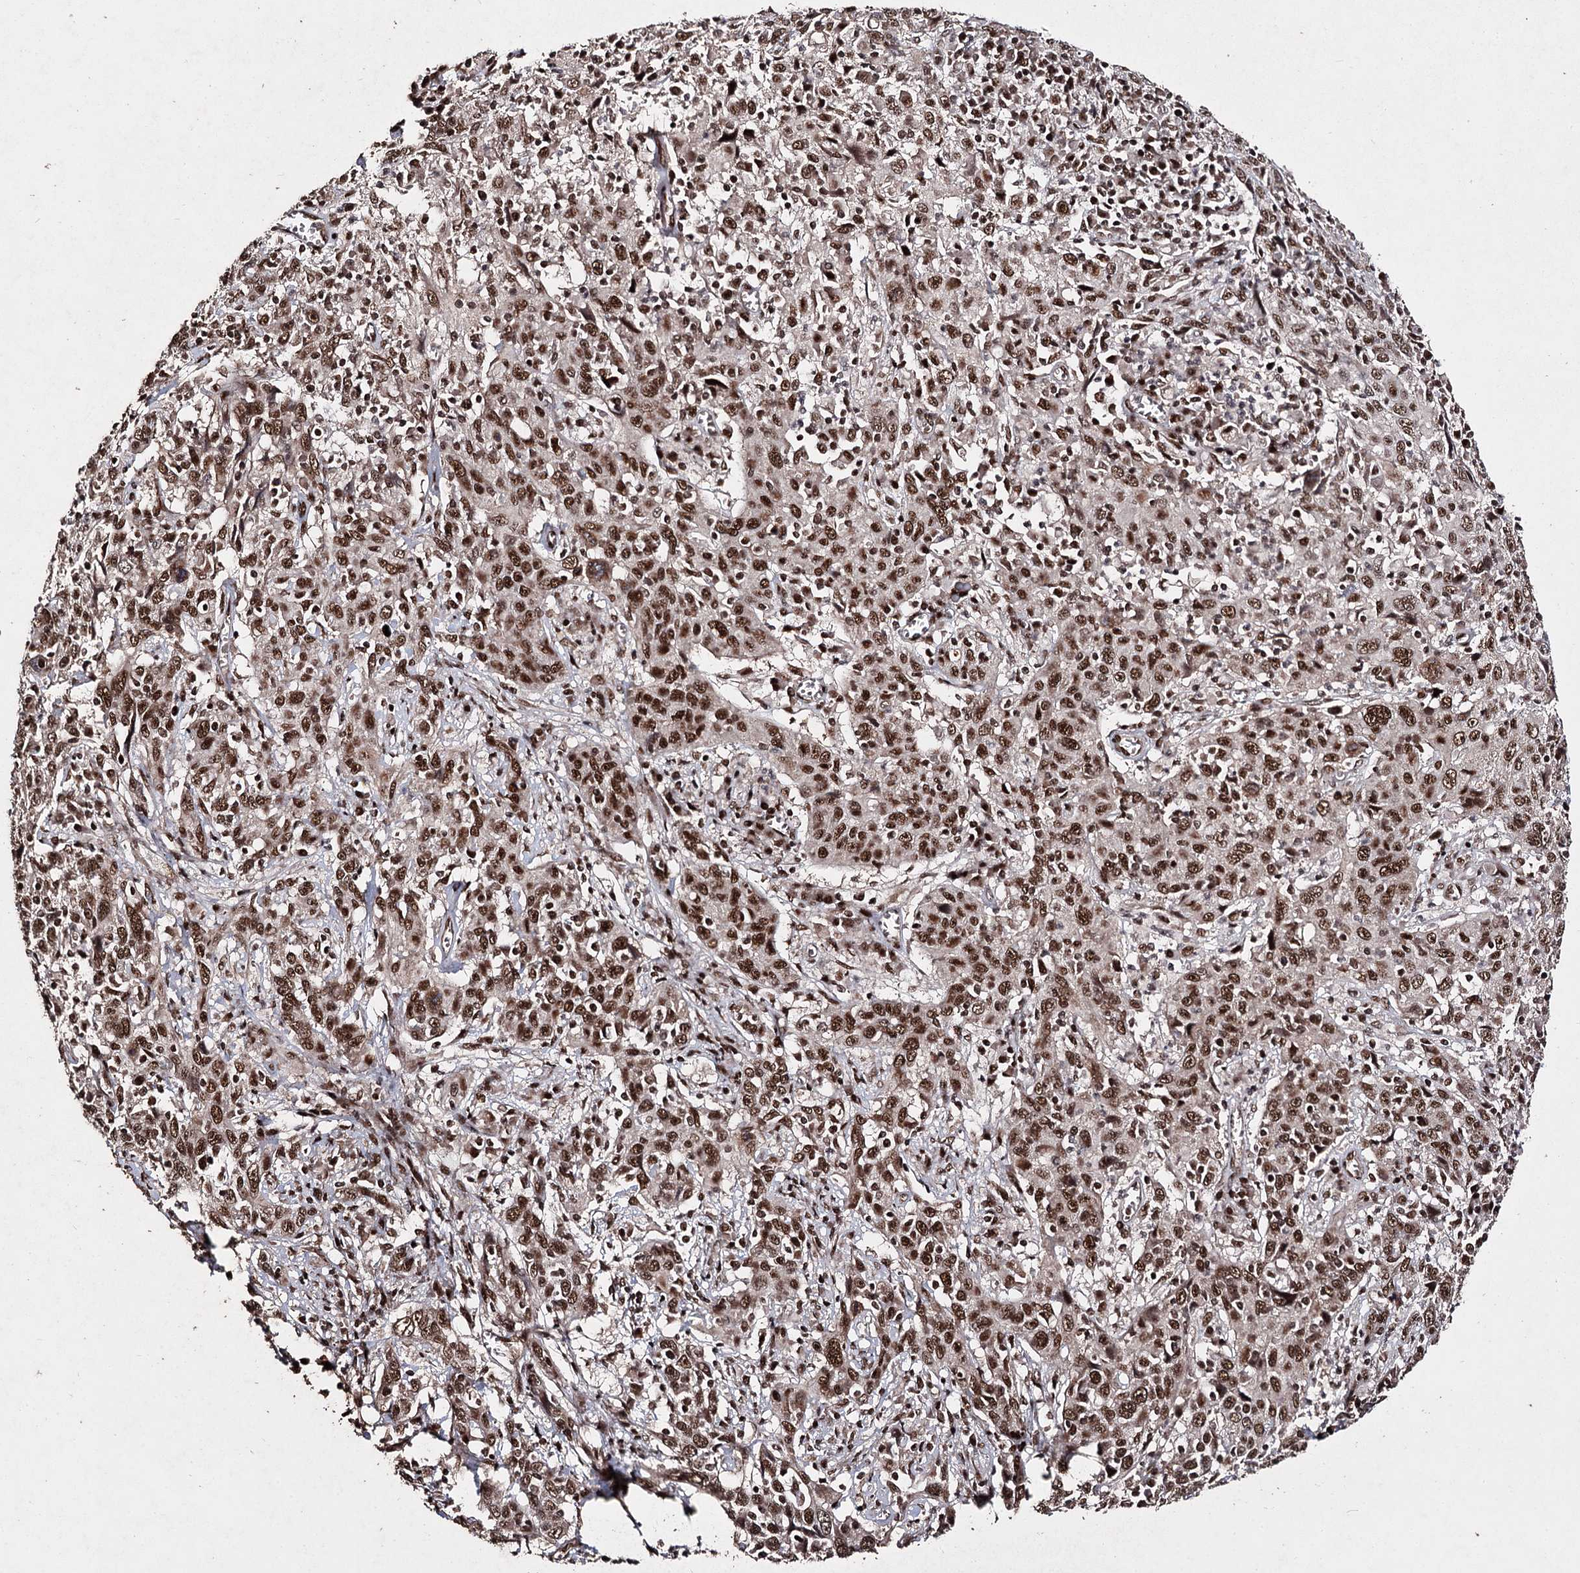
{"staining": {"intensity": "strong", "quantity": ">75%", "location": "nuclear"}, "tissue": "cervical cancer", "cell_type": "Tumor cells", "image_type": "cancer", "snomed": [{"axis": "morphology", "description": "Squamous cell carcinoma, NOS"}, {"axis": "topography", "description": "Cervix"}], "caption": "Protein analysis of cervical squamous cell carcinoma tissue reveals strong nuclear expression in approximately >75% of tumor cells.", "gene": "U2SURP", "patient": {"sex": "female", "age": 46}}